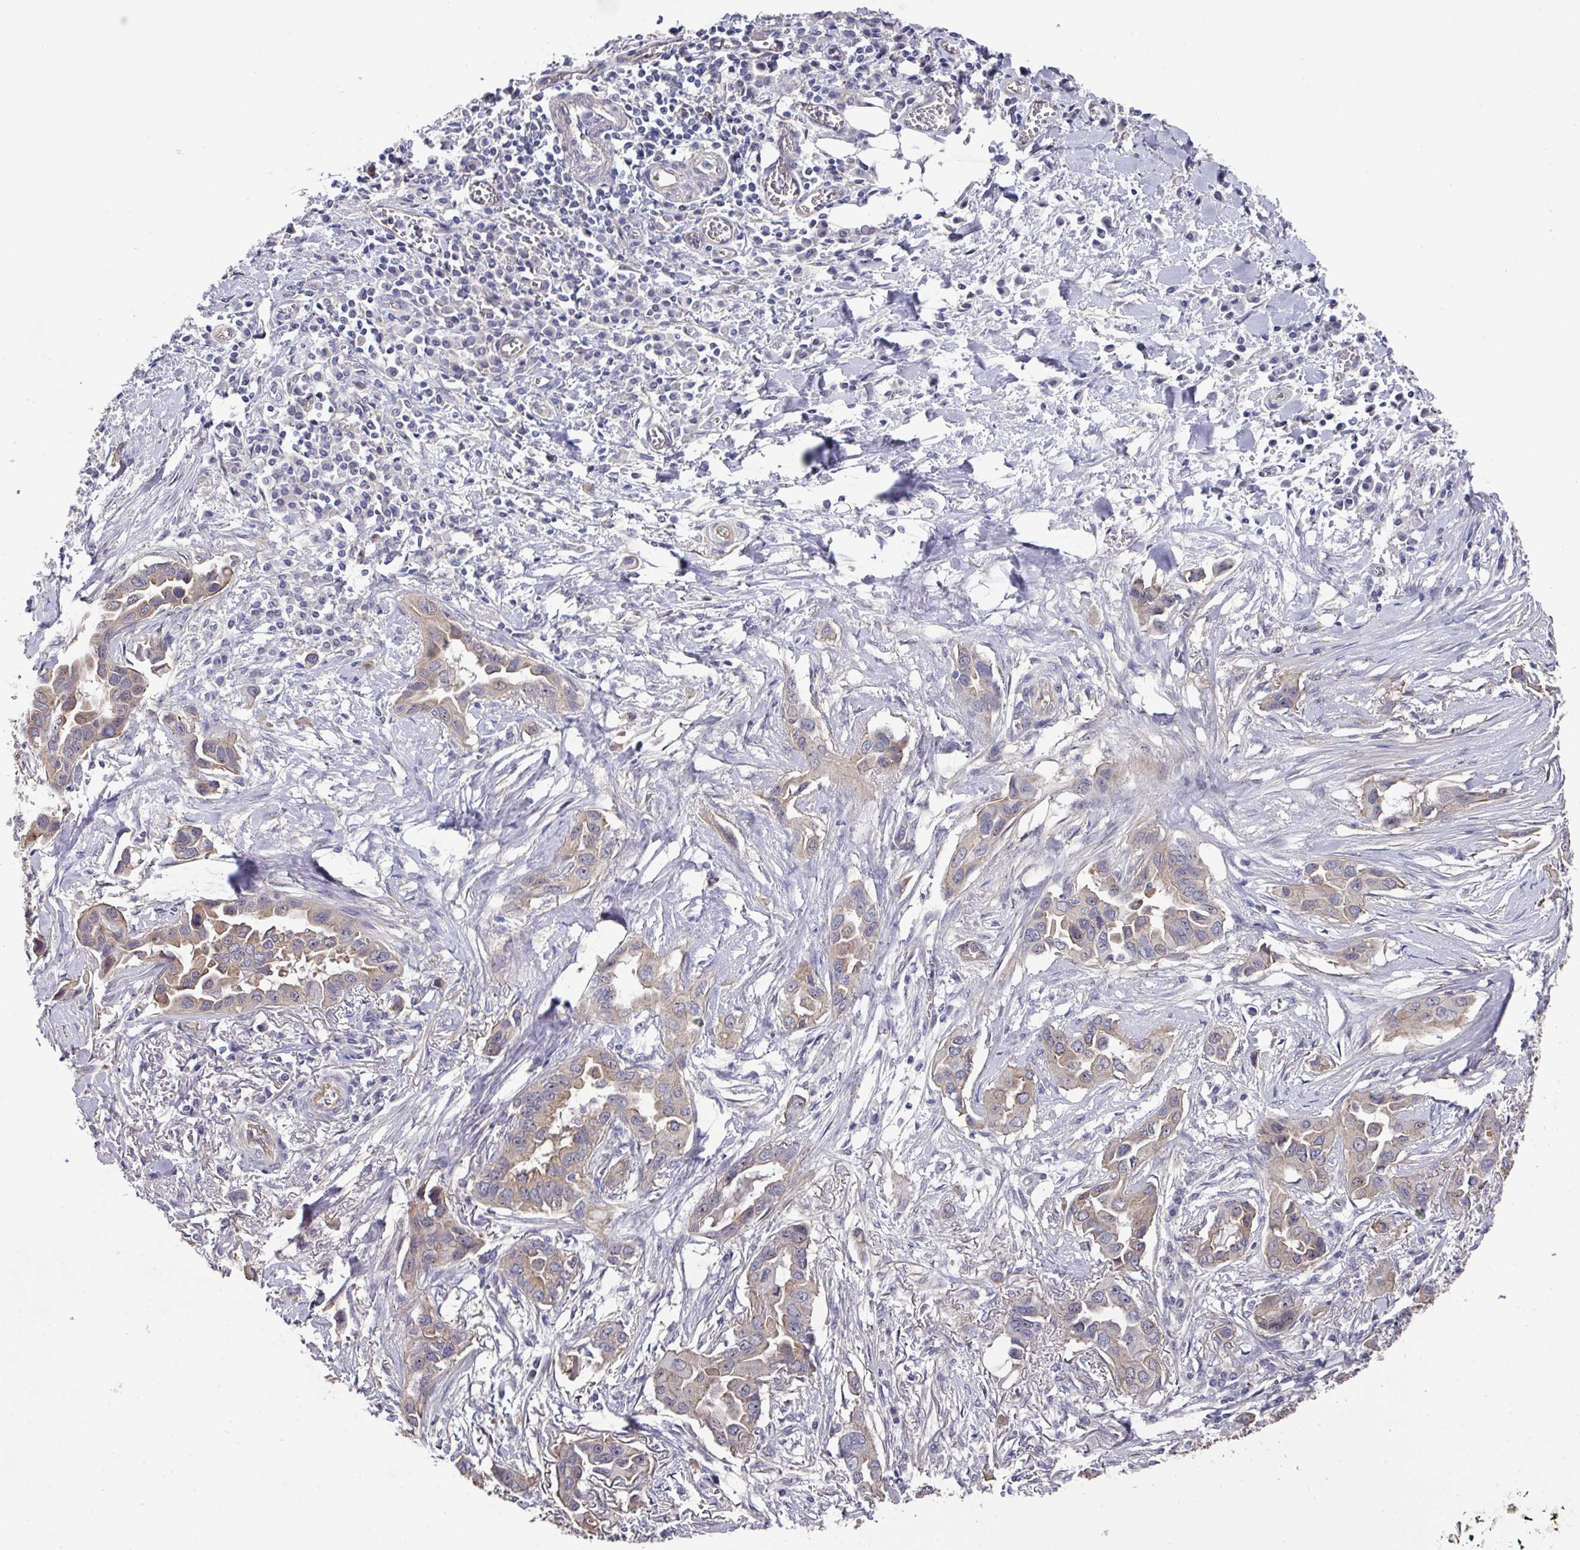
{"staining": {"intensity": "weak", "quantity": "25%-75%", "location": "cytoplasmic/membranous"}, "tissue": "lung cancer", "cell_type": "Tumor cells", "image_type": "cancer", "snomed": [{"axis": "morphology", "description": "Adenocarcinoma, NOS"}, {"axis": "topography", "description": "Lung"}], "caption": "Human adenocarcinoma (lung) stained with a protein marker demonstrates weak staining in tumor cells.", "gene": "PRR5", "patient": {"sex": "female", "age": 76}}